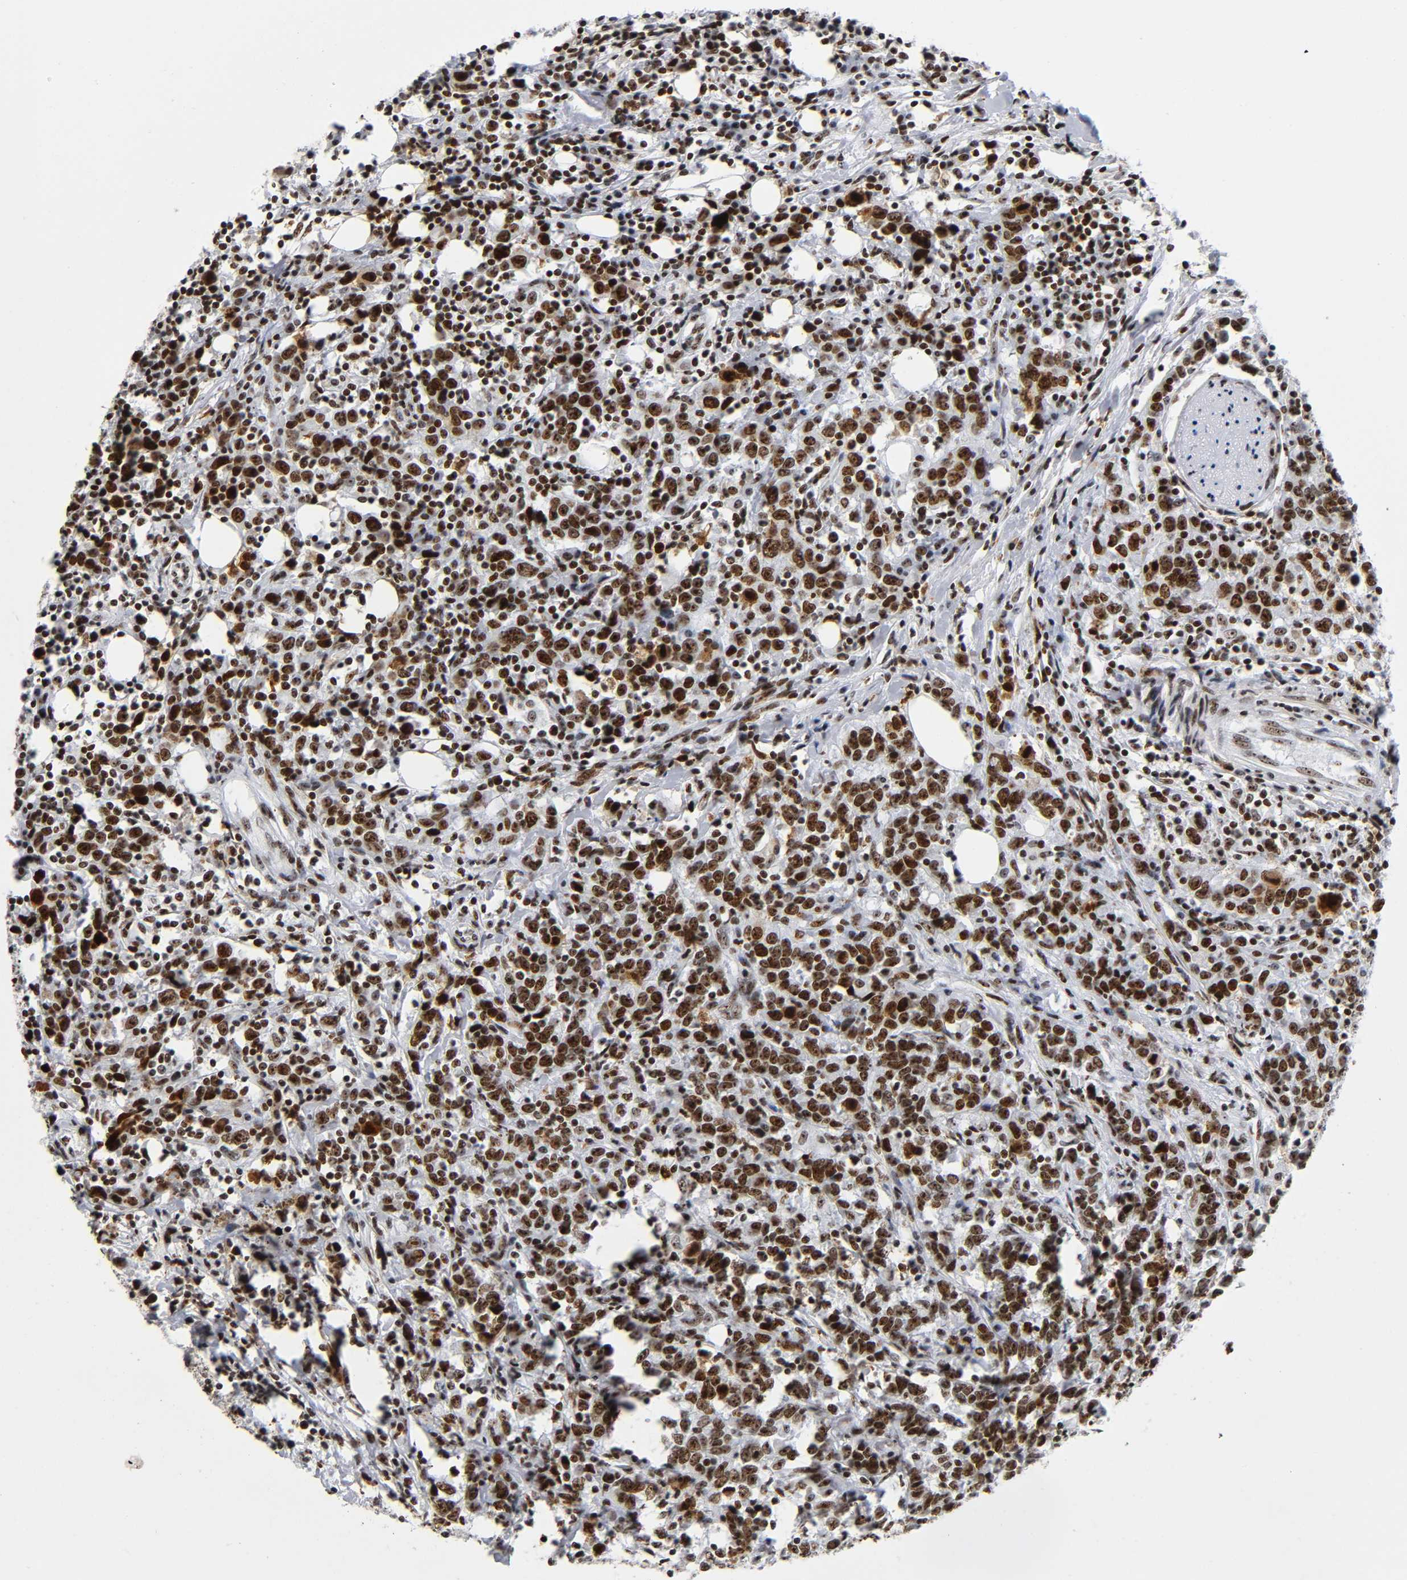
{"staining": {"intensity": "strong", "quantity": ">75%", "location": "nuclear"}, "tissue": "urothelial cancer", "cell_type": "Tumor cells", "image_type": "cancer", "snomed": [{"axis": "morphology", "description": "Urothelial carcinoma, High grade"}, {"axis": "topography", "description": "Urinary bladder"}], "caption": "Urothelial cancer was stained to show a protein in brown. There is high levels of strong nuclear staining in approximately >75% of tumor cells.", "gene": "UBTF", "patient": {"sex": "male", "age": 61}}